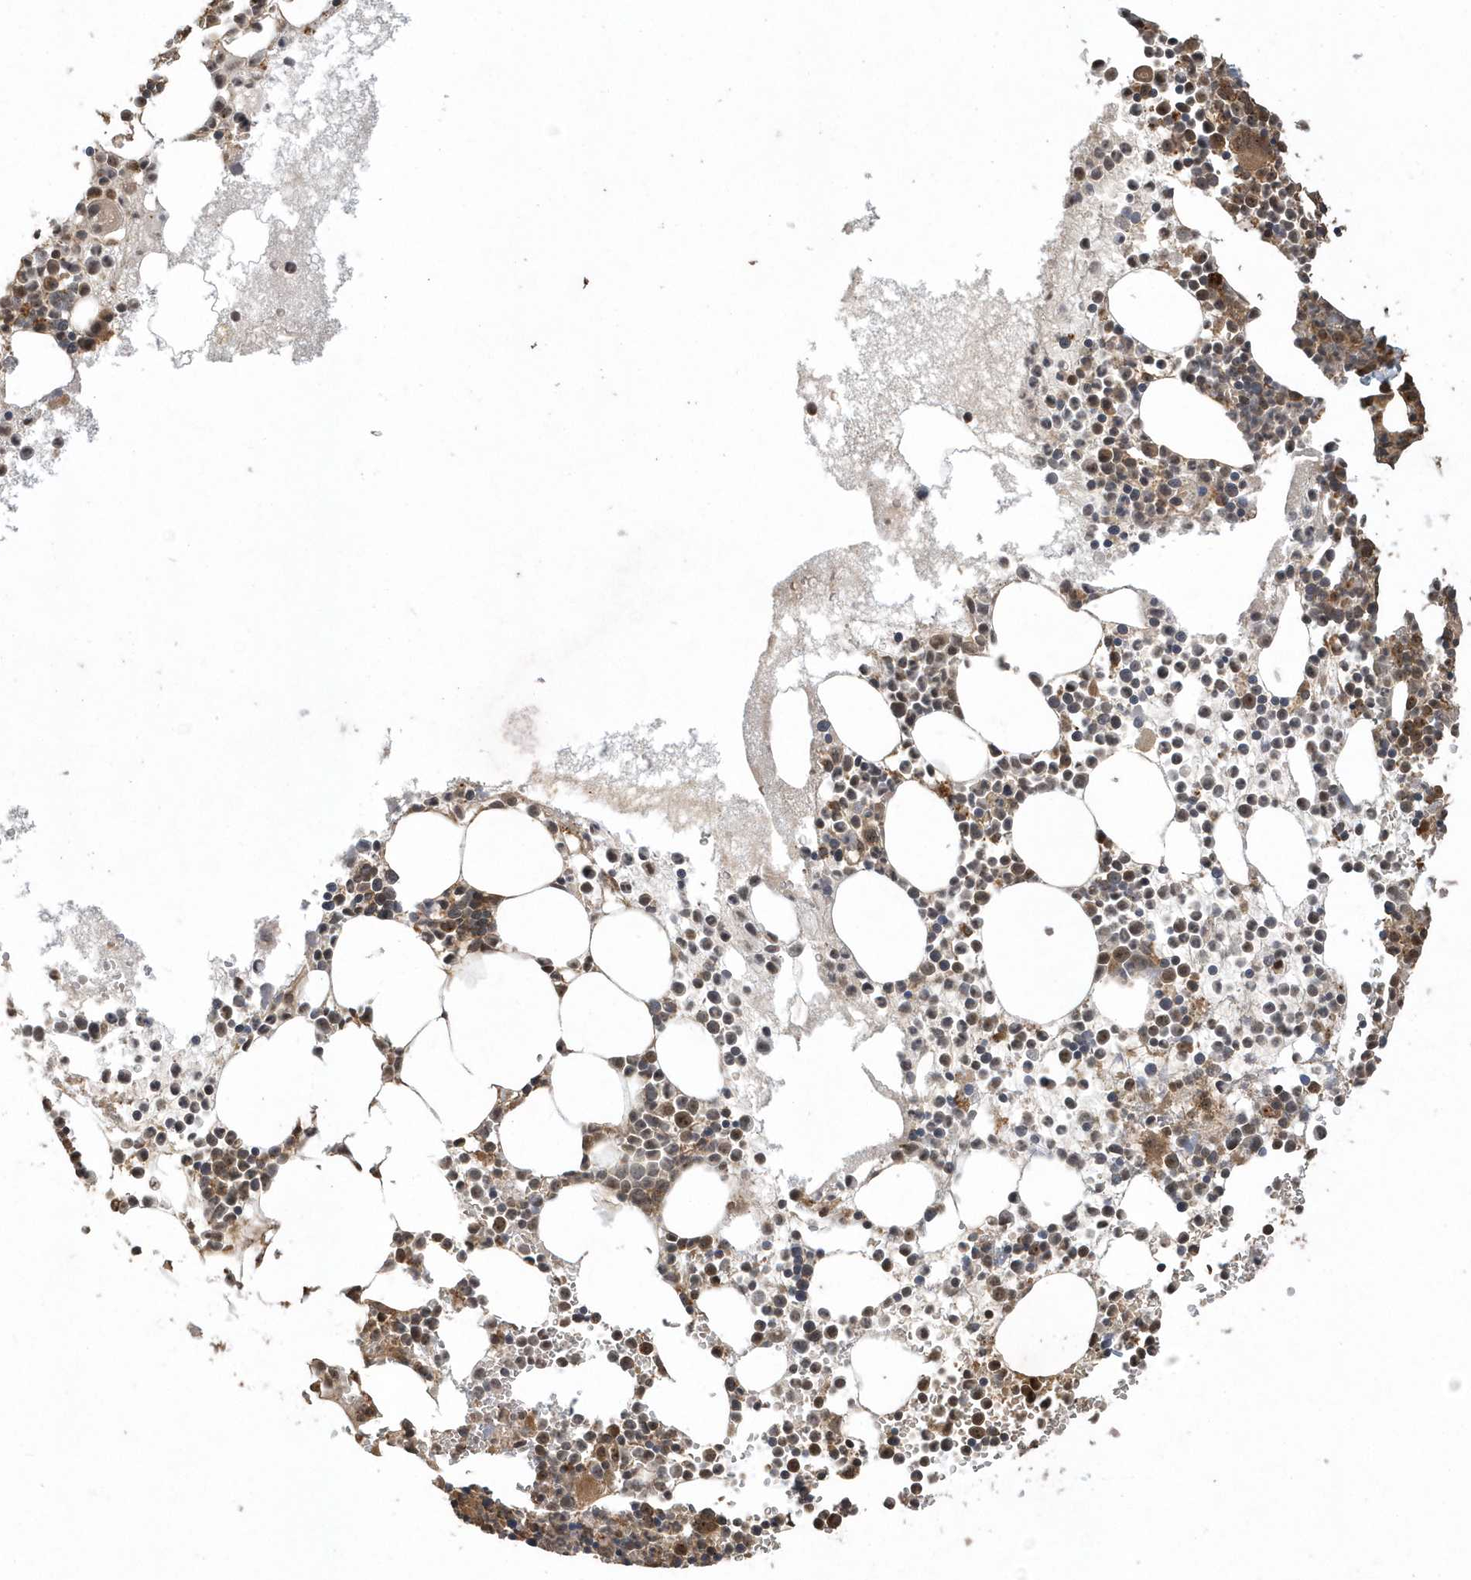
{"staining": {"intensity": "strong", "quantity": "25%-75%", "location": "cytoplasmic/membranous"}, "tissue": "bone marrow", "cell_type": "Hematopoietic cells", "image_type": "normal", "snomed": [{"axis": "morphology", "description": "Normal tissue, NOS"}, {"axis": "topography", "description": "Bone marrow"}], "caption": "A micrograph showing strong cytoplasmic/membranous staining in approximately 25%-75% of hematopoietic cells in benign bone marrow, as visualized by brown immunohistochemical staining.", "gene": "WASHC5", "patient": {"sex": "female", "age": 78}}